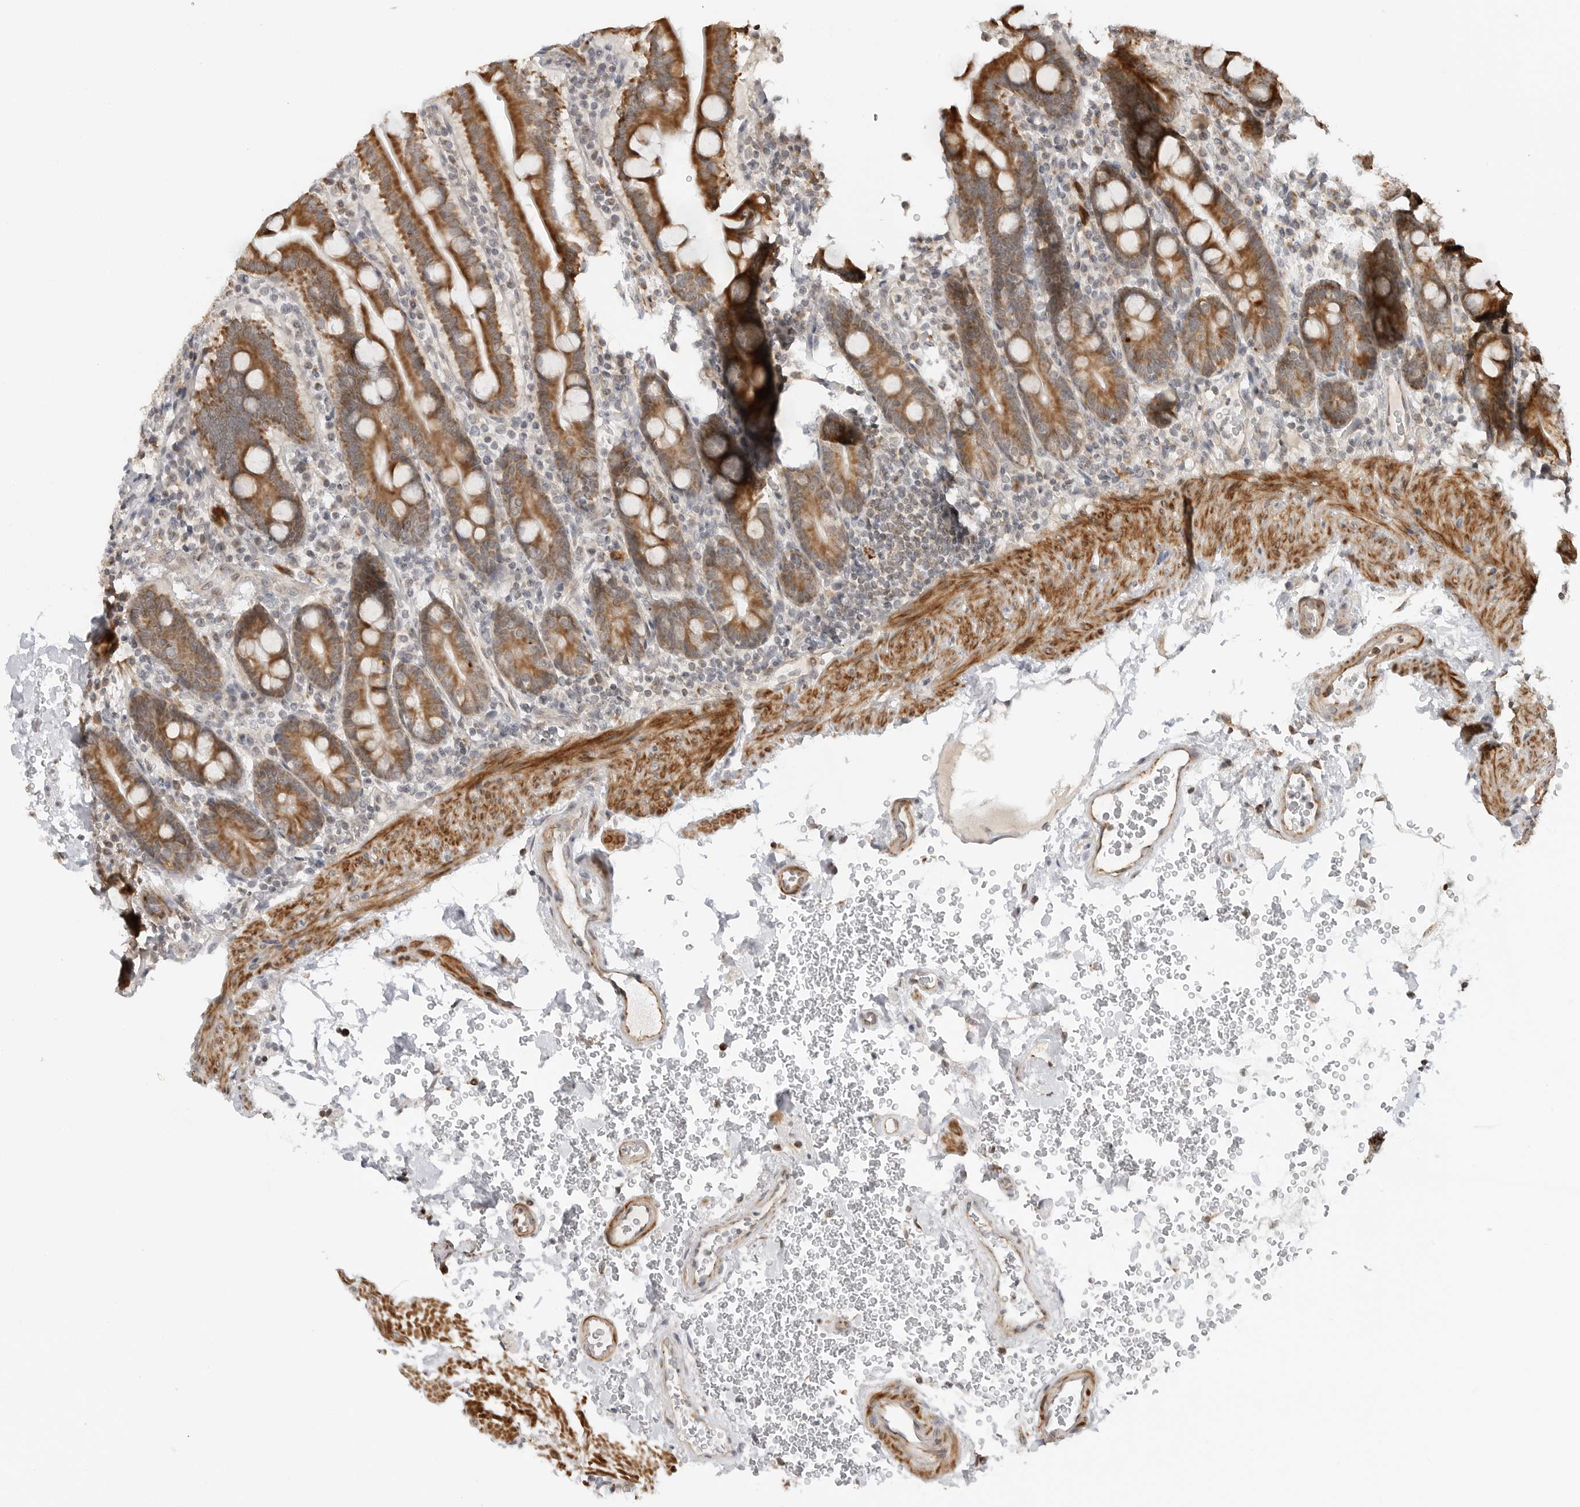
{"staining": {"intensity": "moderate", "quantity": ">75%", "location": "cytoplasmic/membranous"}, "tissue": "duodenum", "cell_type": "Glandular cells", "image_type": "normal", "snomed": [{"axis": "morphology", "description": "Normal tissue, NOS"}, {"axis": "topography", "description": "Duodenum"}], "caption": "Immunohistochemistry (IHC) photomicrograph of normal duodenum: duodenum stained using IHC displays medium levels of moderate protein expression localized specifically in the cytoplasmic/membranous of glandular cells, appearing as a cytoplasmic/membranous brown color.", "gene": "PEX2", "patient": {"sex": "male", "age": 54}}